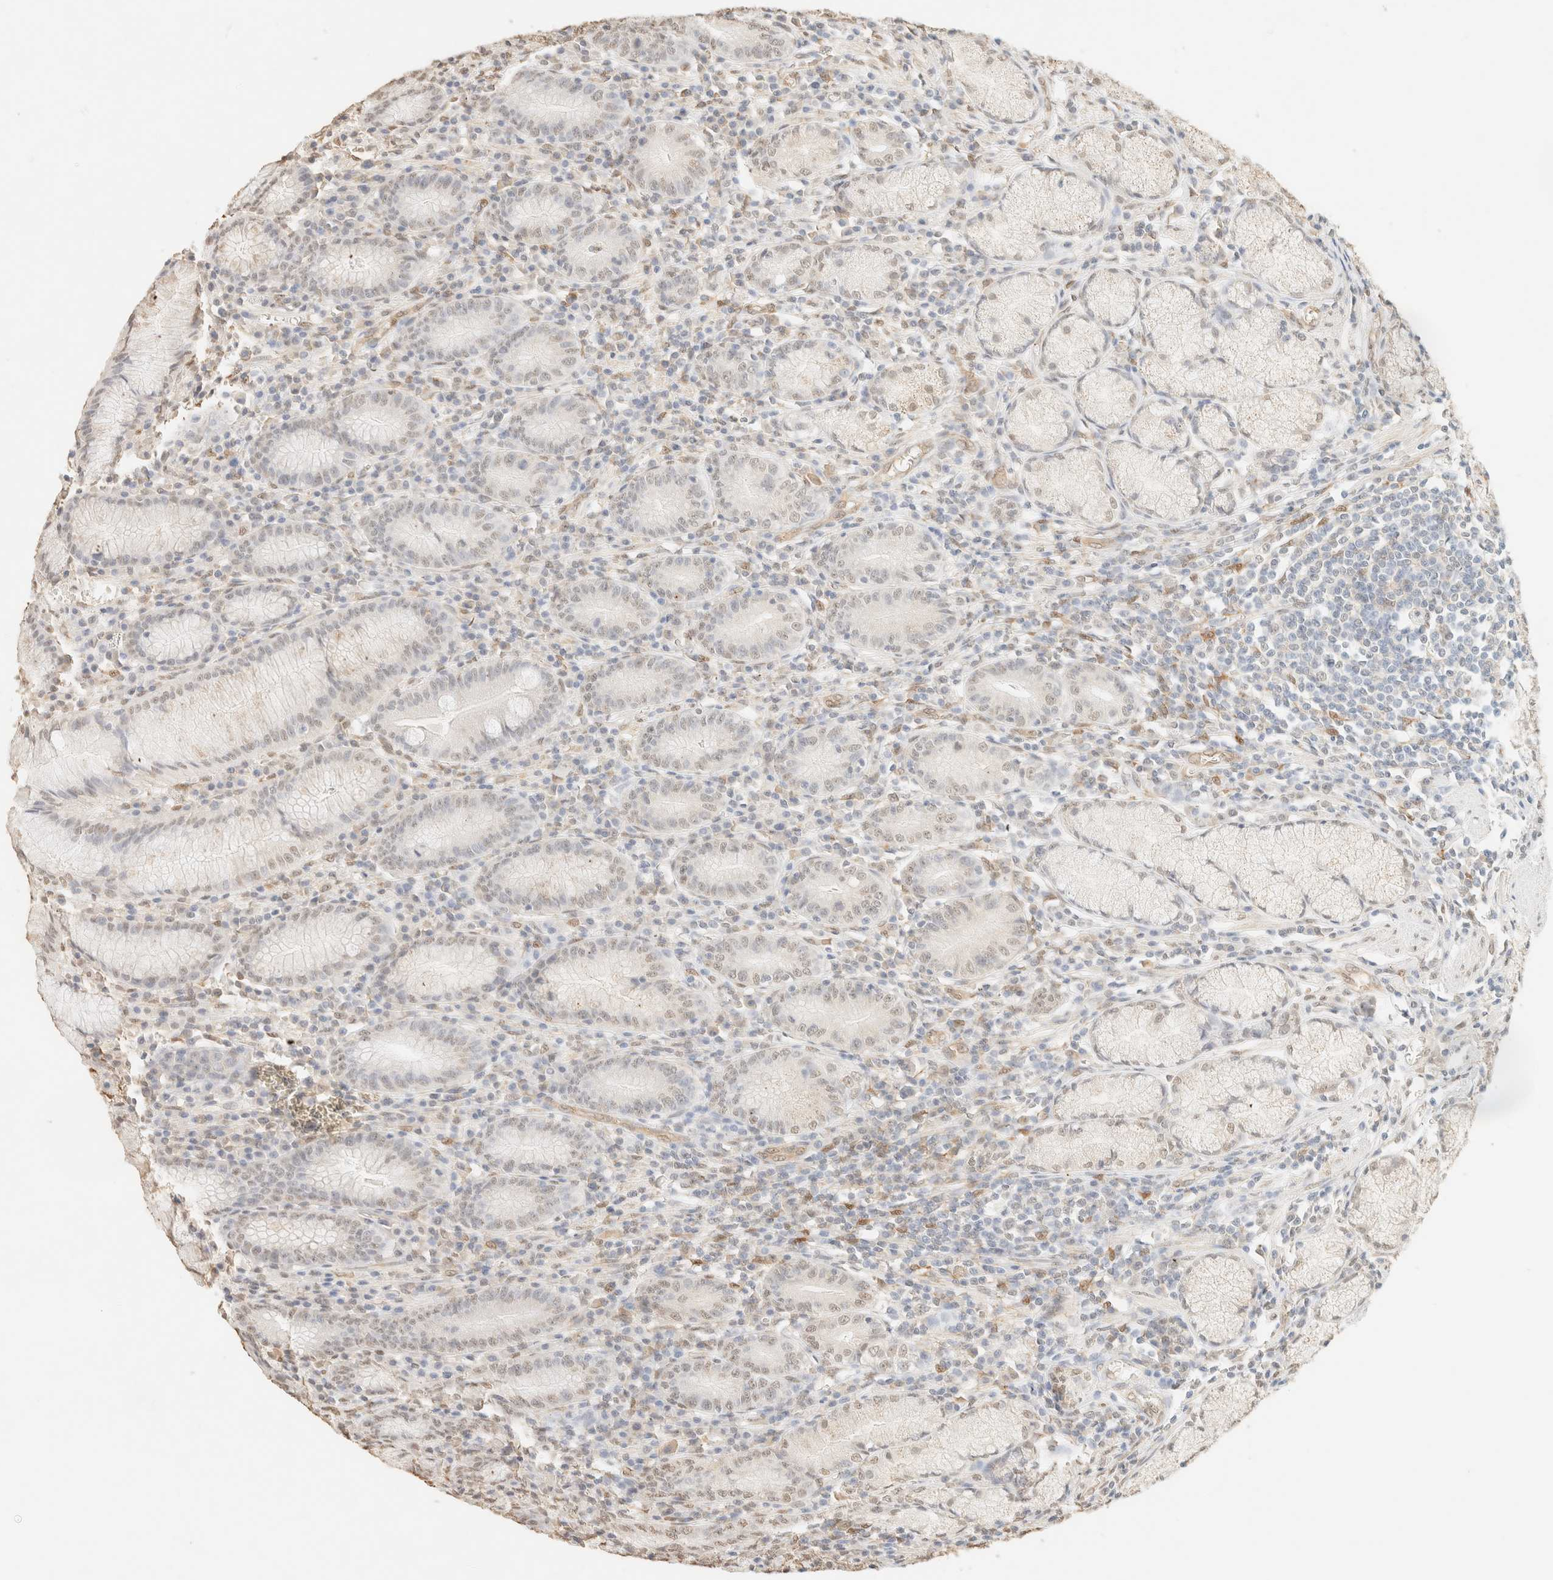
{"staining": {"intensity": "weak", "quantity": ">75%", "location": "nuclear"}, "tissue": "stomach", "cell_type": "Glandular cells", "image_type": "normal", "snomed": [{"axis": "morphology", "description": "Normal tissue, NOS"}, {"axis": "topography", "description": "Stomach"}], "caption": "Weak nuclear expression is seen in about >75% of glandular cells in benign stomach. The protein is shown in brown color, while the nuclei are stained blue.", "gene": "S100A13", "patient": {"sex": "male", "age": 55}}